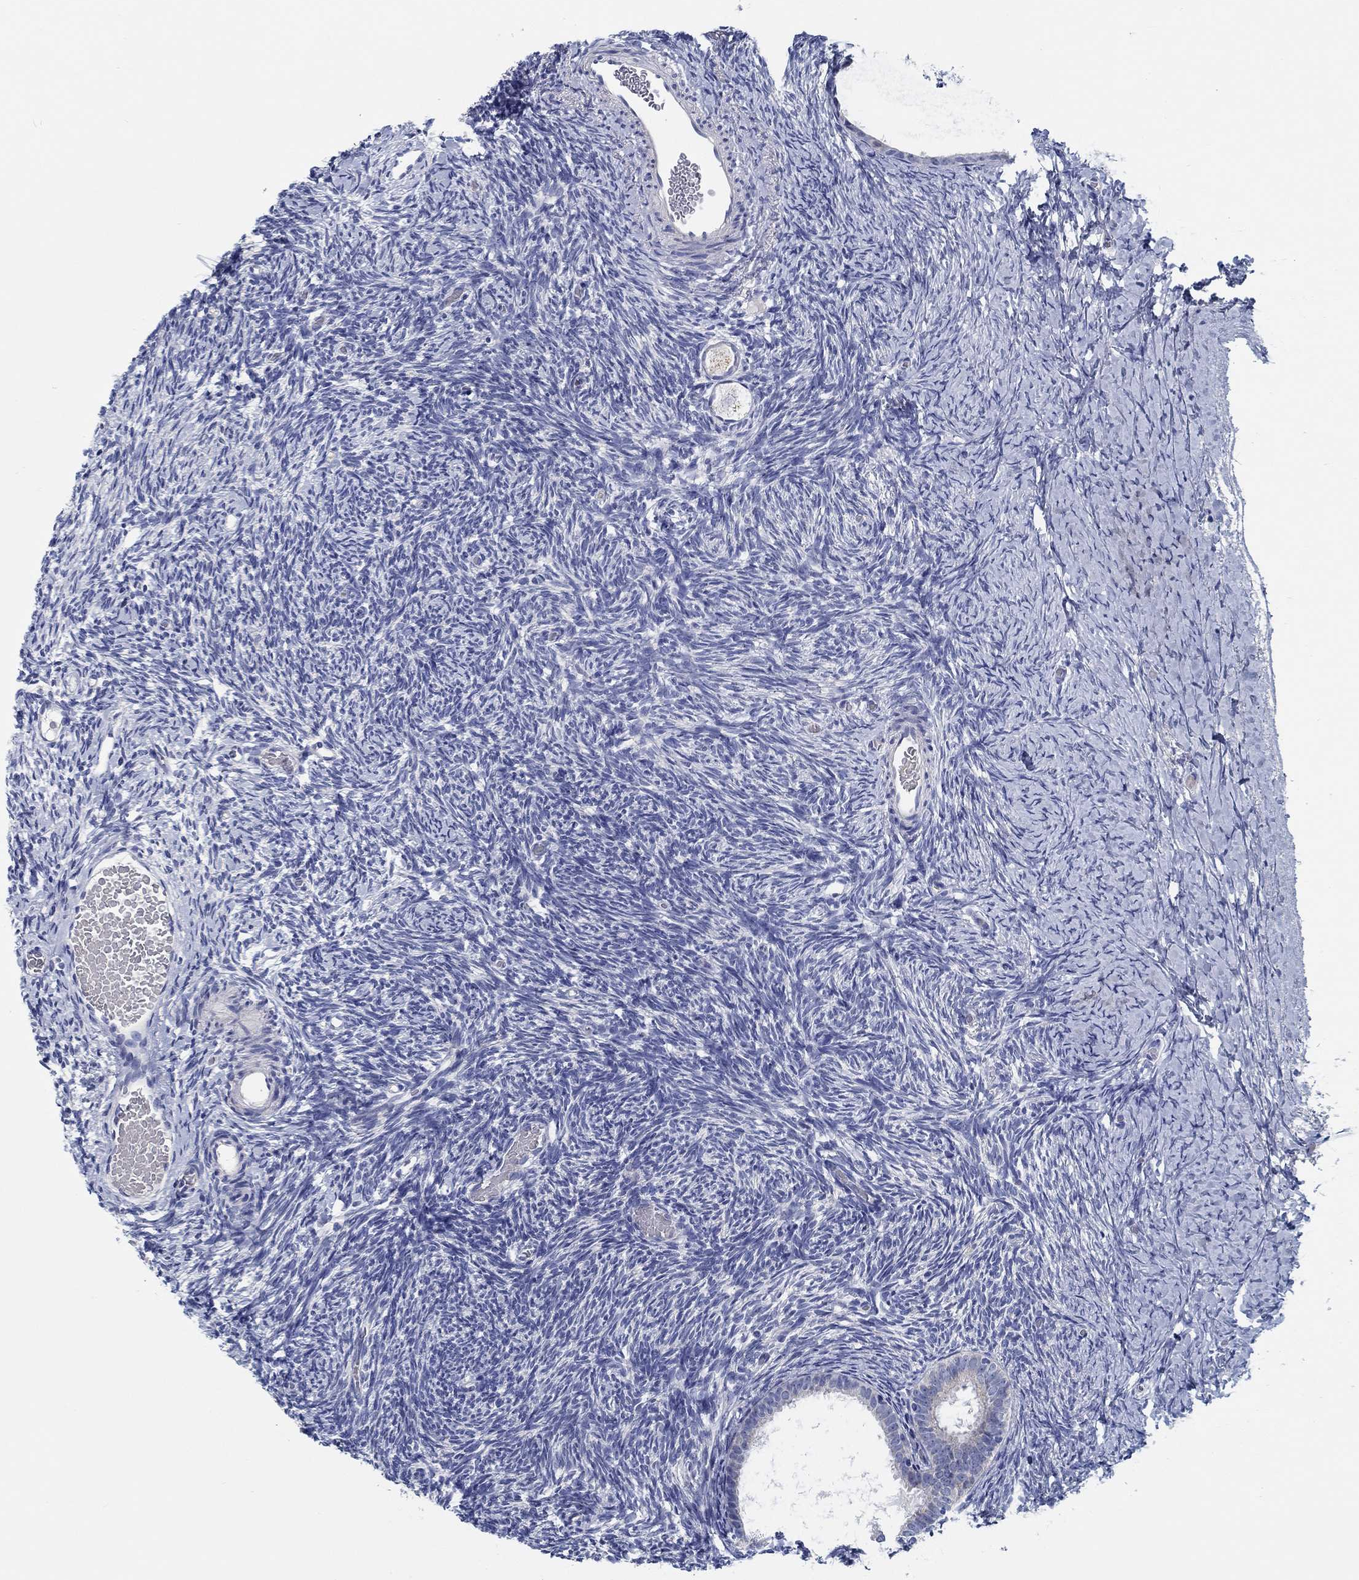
{"staining": {"intensity": "strong", "quantity": "25%-75%", "location": "cytoplasmic/membranous"}, "tissue": "ovary", "cell_type": "Follicle cells", "image_type": "normal", "snomed": [{"axis": "morphology", "description": "Normal tissue, NOS"}, {"axis": "topography", "description": "Ovary"}], "caption": "Protein expression analysis of unremarkable human ovary reveals strong cytoplasmic/membranous staining in about 25%-75% of follicle cells. The staining was performed using DAB to visualize the protein expression in brown, while the nuclei were stained in blue with hematoxylin (Magnification: 20x).", "gene": "MYBPC1", "patient": {"sex": "female", "age": 39}}